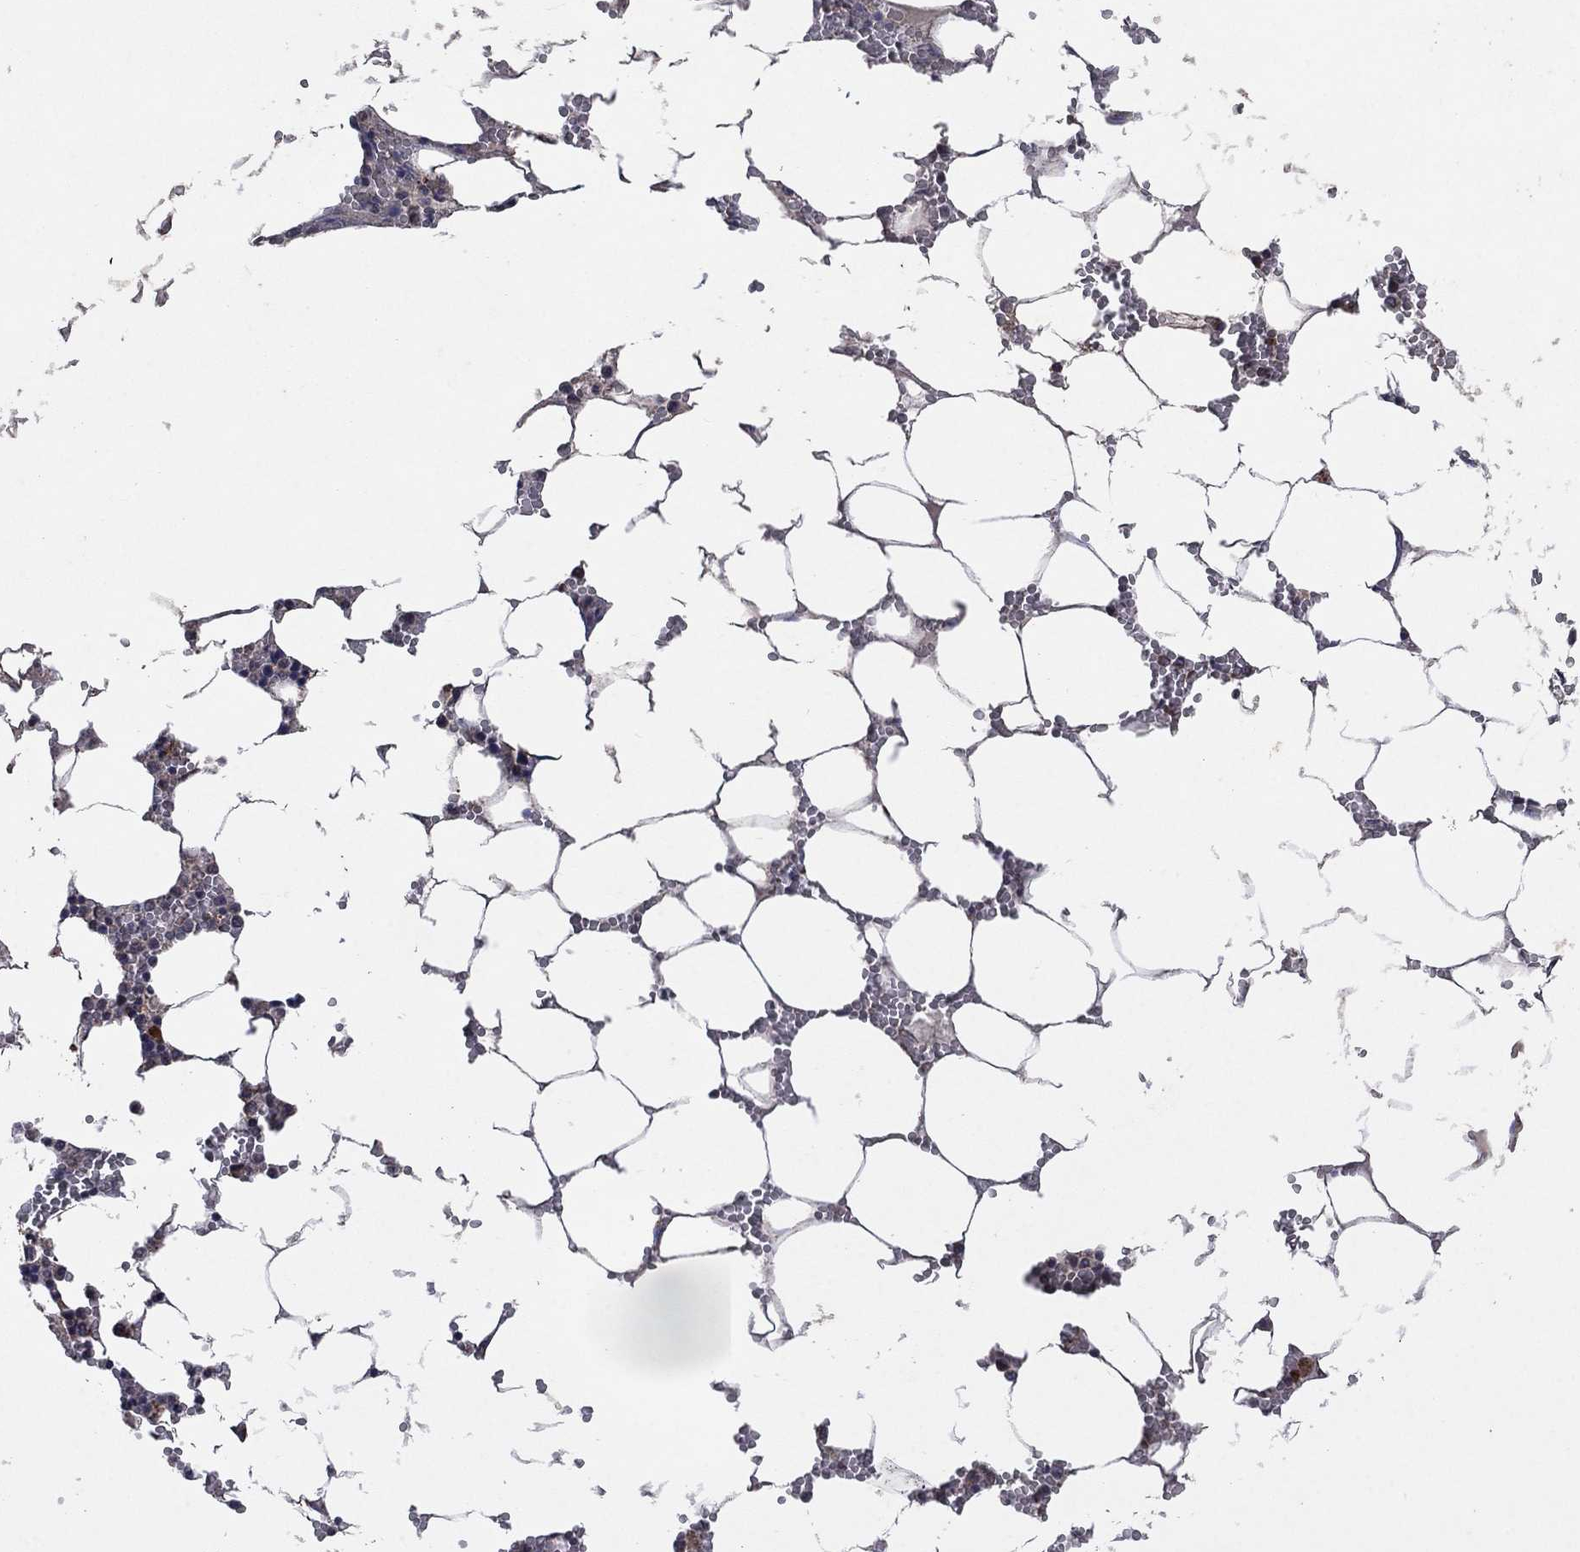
{"staining": {"intensity": "strong", "quantity": "<25%", "location": "nuclear"}, "tissue": "bone marrow", "cell_type": "Hematopoietic cells", "image_type": "normal", "snomed": [{"axis": "morphology", "description": "Normal tissue, NOS"}, {"axis": "topography", "description": "Bone marrow"}], "caption": "This histopathology image shows IHC staining of normal bone marrow, with medium strong nuclear positivity in approximately <25% of hematopoietic cells.", "gene": "DPH1", "patient": {"sex": "female", "age": 64}}